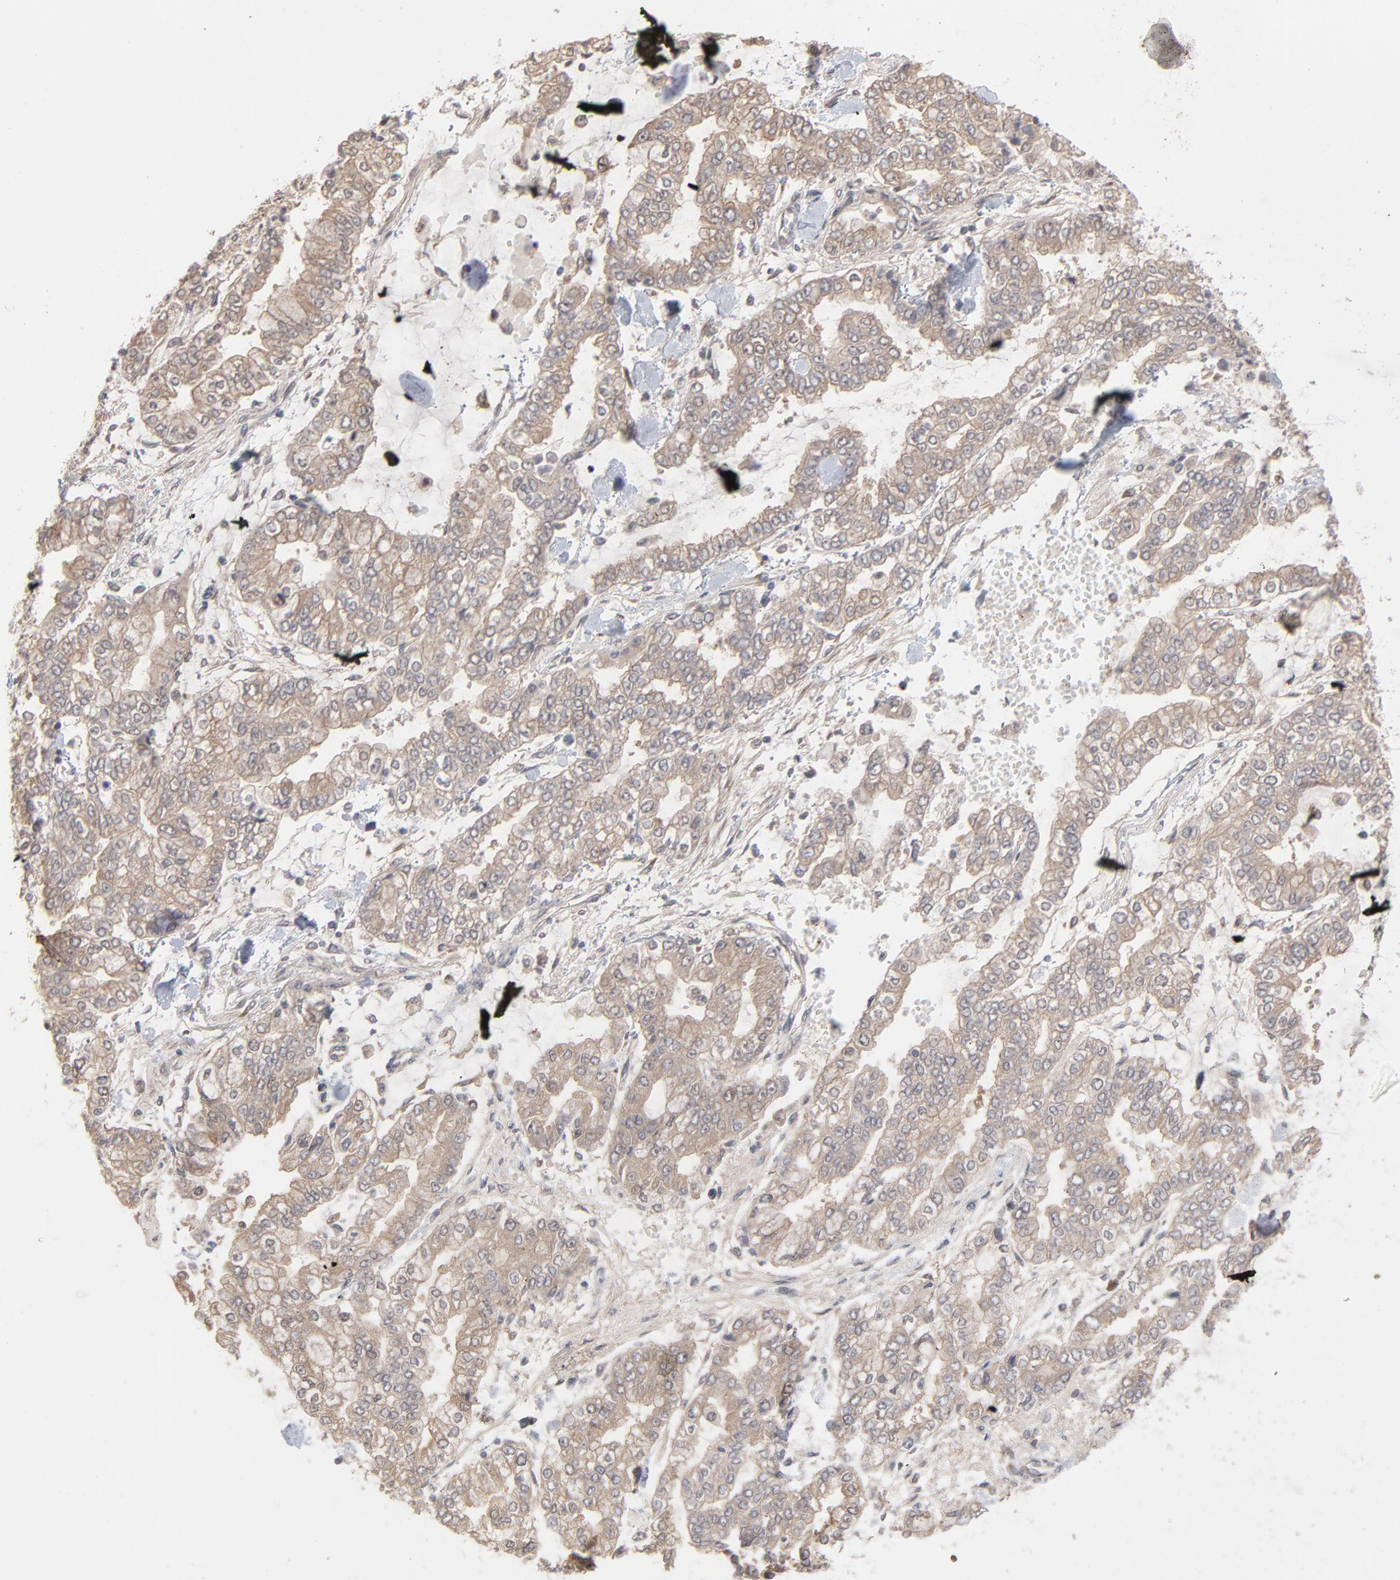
{"staining": {"intensity": "weak", "quantity": ">75%", "location": "cytoplasmic/membranous"}, "tissue": "stomach cancer", "cell_type": "Tumor cells", "image_type": "cancer", "snomed": [{"axis": "morphology", "description": "Normal tissue, NOS"}, {"axis": "morphology", "description": "Adenocarcinoma, NOS"}, {"axis": "topography", "description": "Stomach, upper"}, {"axis": "topography", "description": "Stomach"}], "caption": "The micrograph shows a brown stain indicating the presence of a protein in the cytoplasmic/membranous of tumor cells in adenocarcinoma (stomach).", "gene": "SCFD1", "patient": {"sex": "male", "age": 76}}